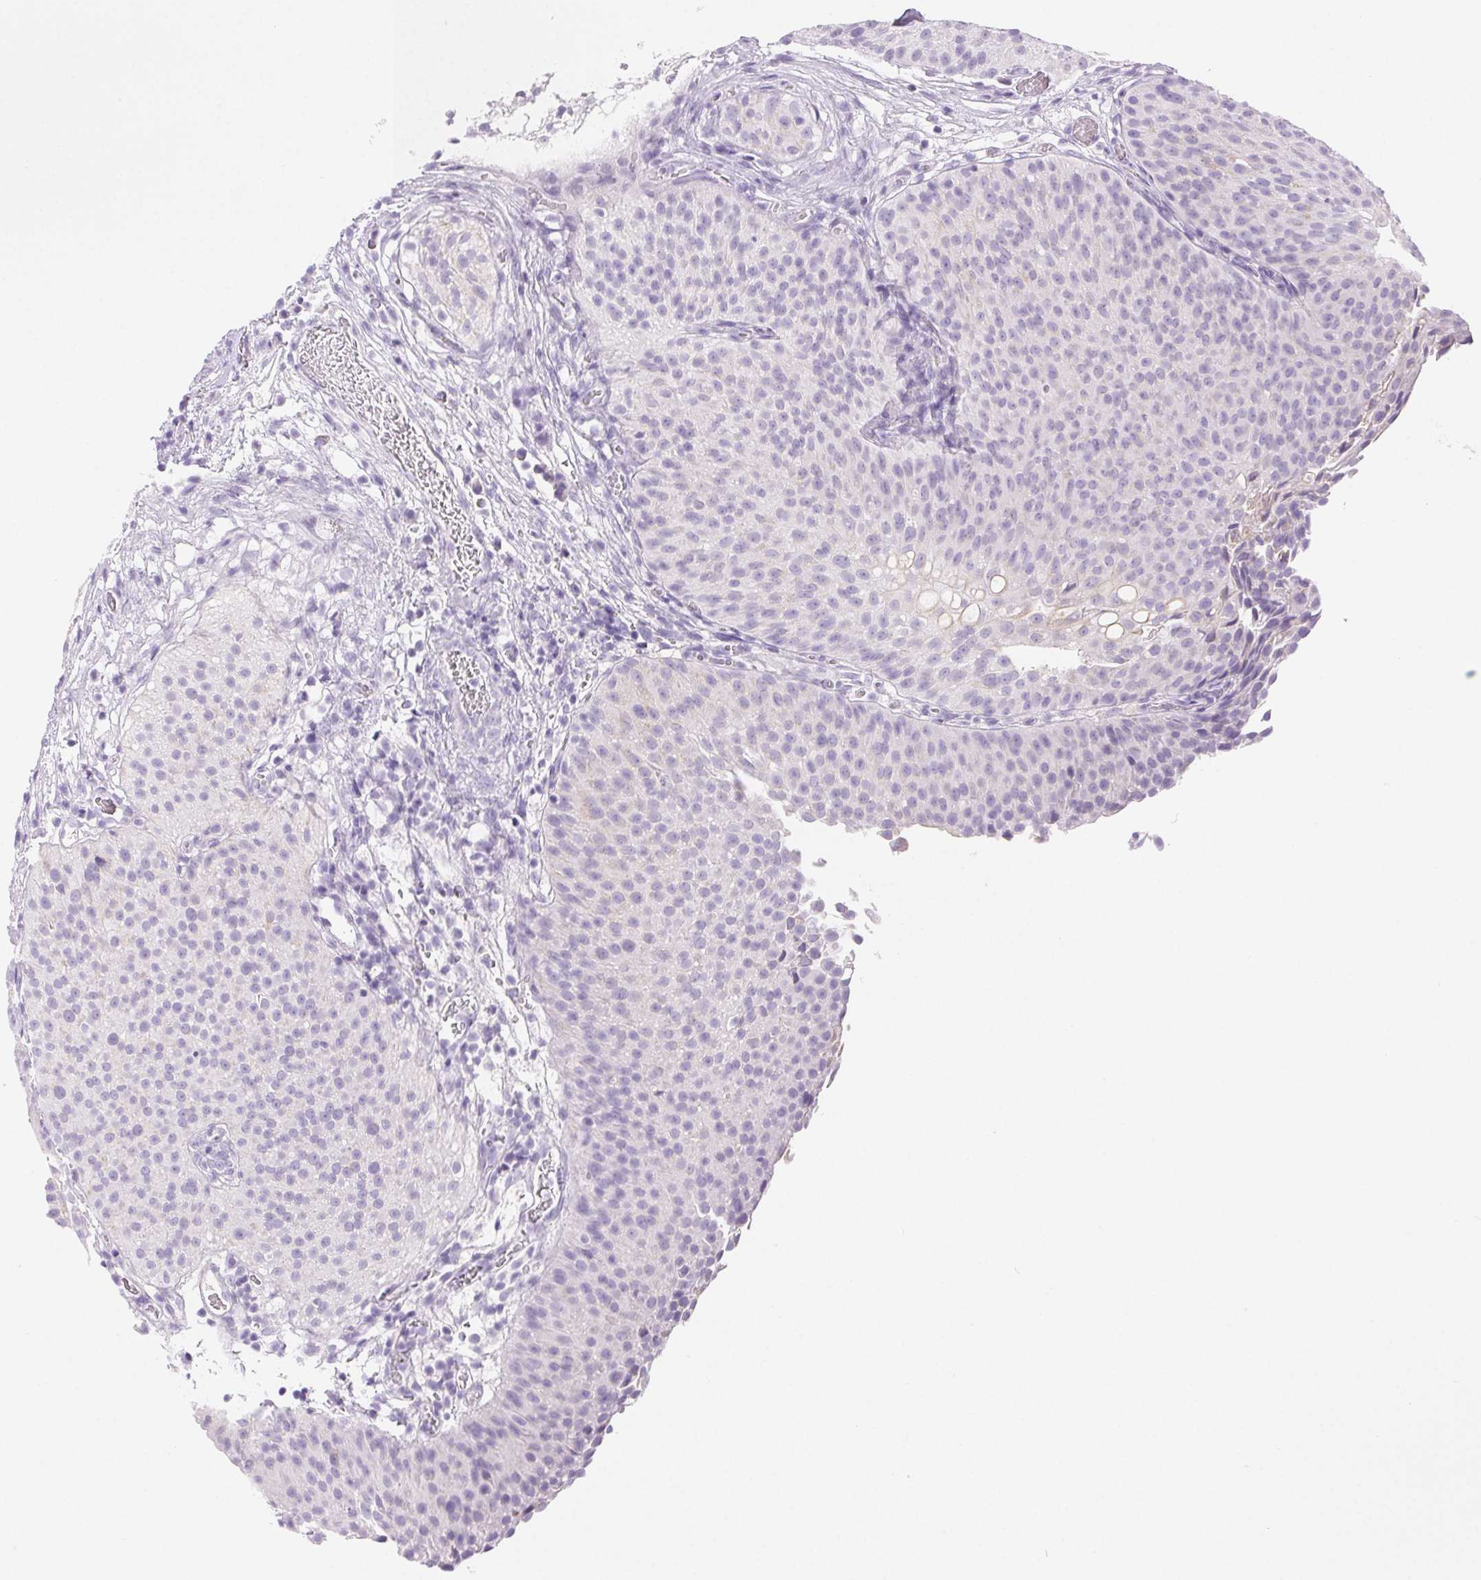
{"staining": {"intensity": "negative", "quantity": "none", "location": "none"}, "tissue": "urothelial cancer", "cell_type": "Tumor cells", "image_type": "cancer", "snomed": [{"axis": "morphology", "description": "Urothelial carcinoma, Low grade"}, {"axis": "topography", "description": "Urinary bladder"}], "caption": "Tumor cells are negative for protein expression in human low-grade urothelial carcinoma.", "gene": "CLDN16", "patient": {"sex": "male", "age": 80}}